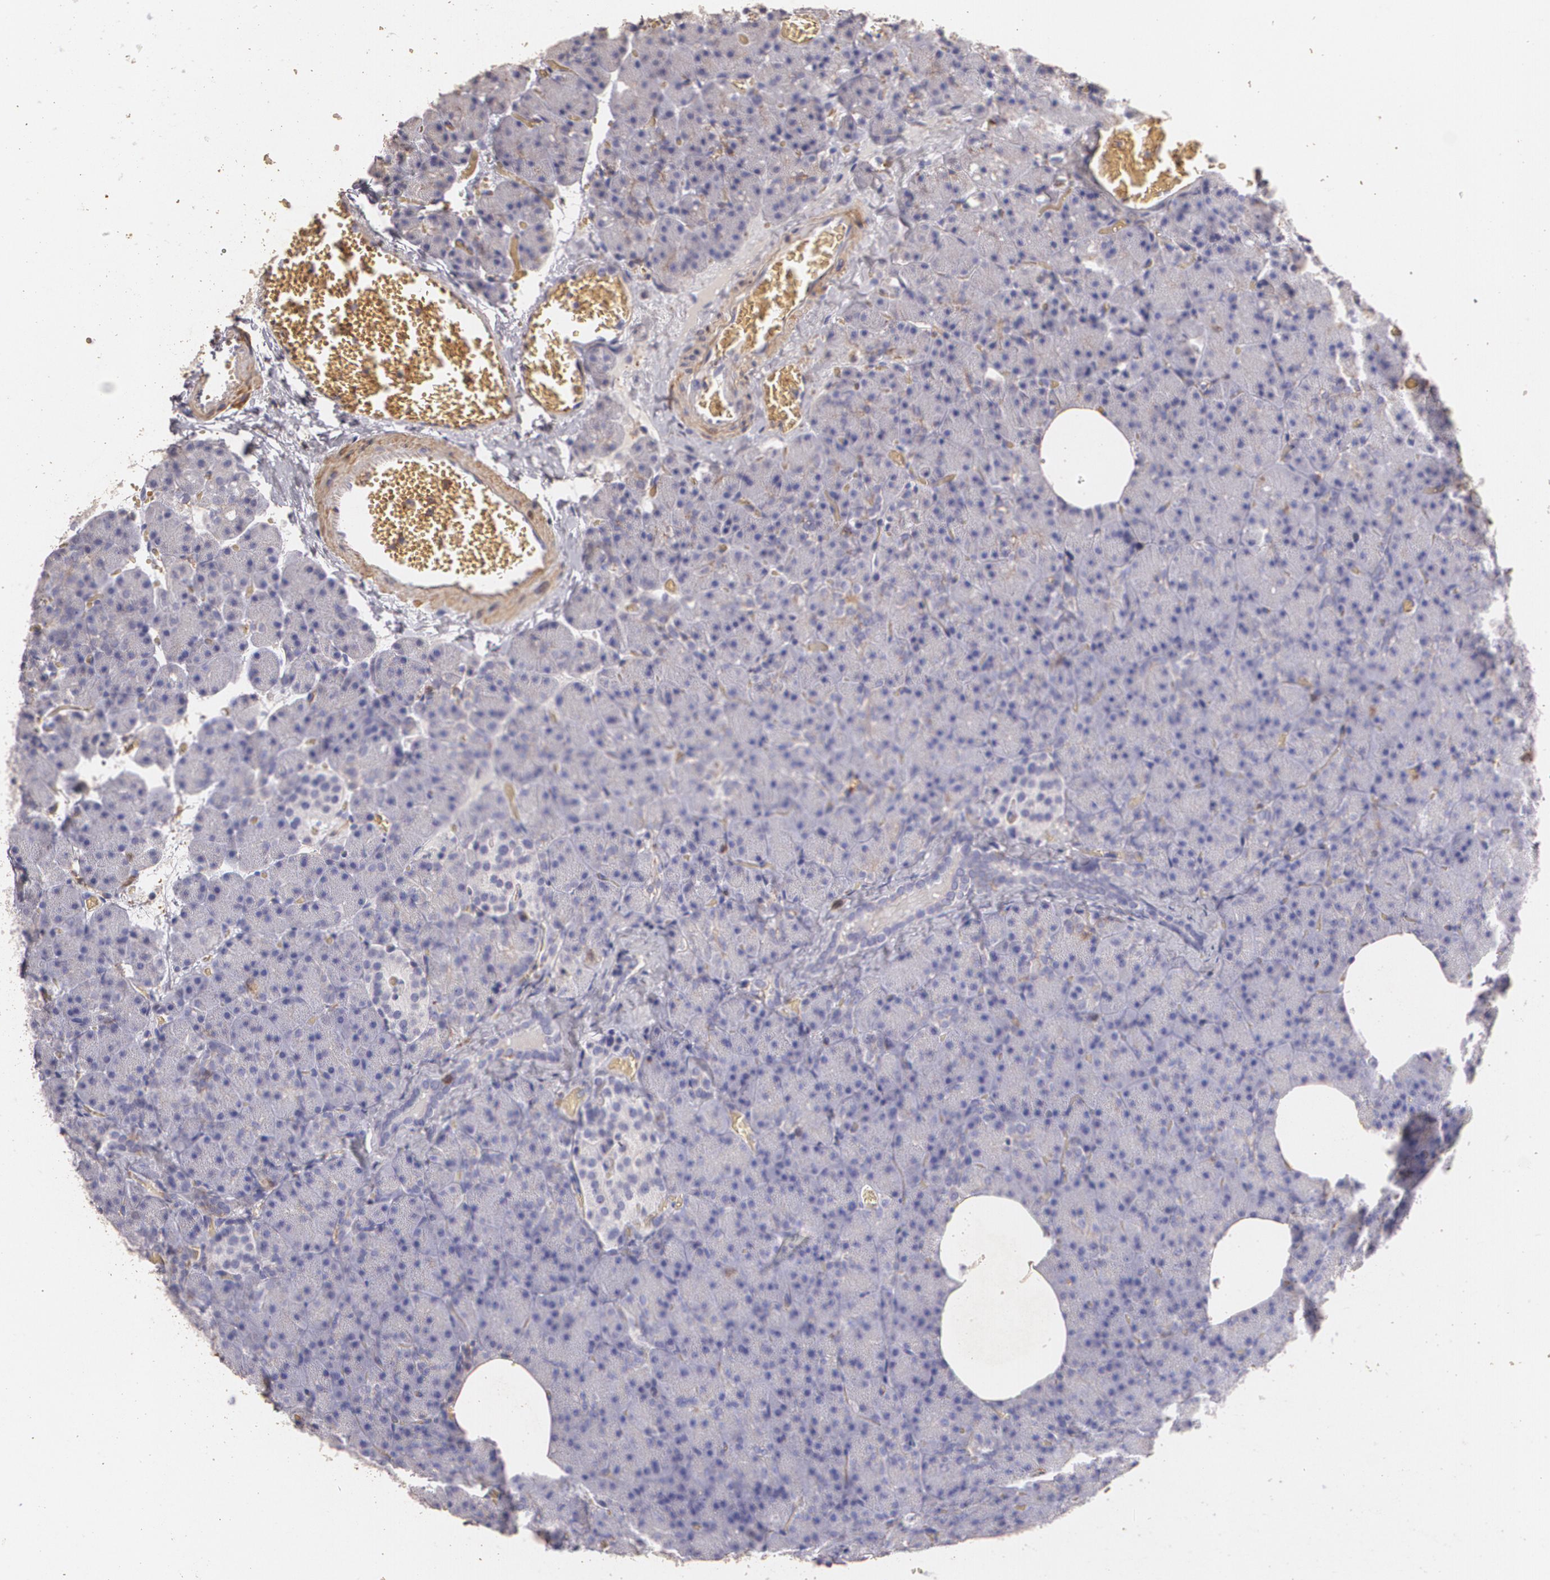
{"staining": {"intensity": "negative", "quantity": "none", "location": "none"}, "tissue": "carcinoid", "cell_type": "Tumor cells", "image_type": "cancer", "snomed": [{"axis": "morphology", "description": "Normal tissue, NOS"}, {"axis": "morphology", "description": "Carcinoid, malignant, NOS"}, {"axis": "topography", "description": "Pancreas"}], "caption": "DAB immunohistochemical staining of human carcinoid reveals no significant staining in tumor cells.", "gene": "TGFBR1", "patient": {"sex": "female", "age": 35}}